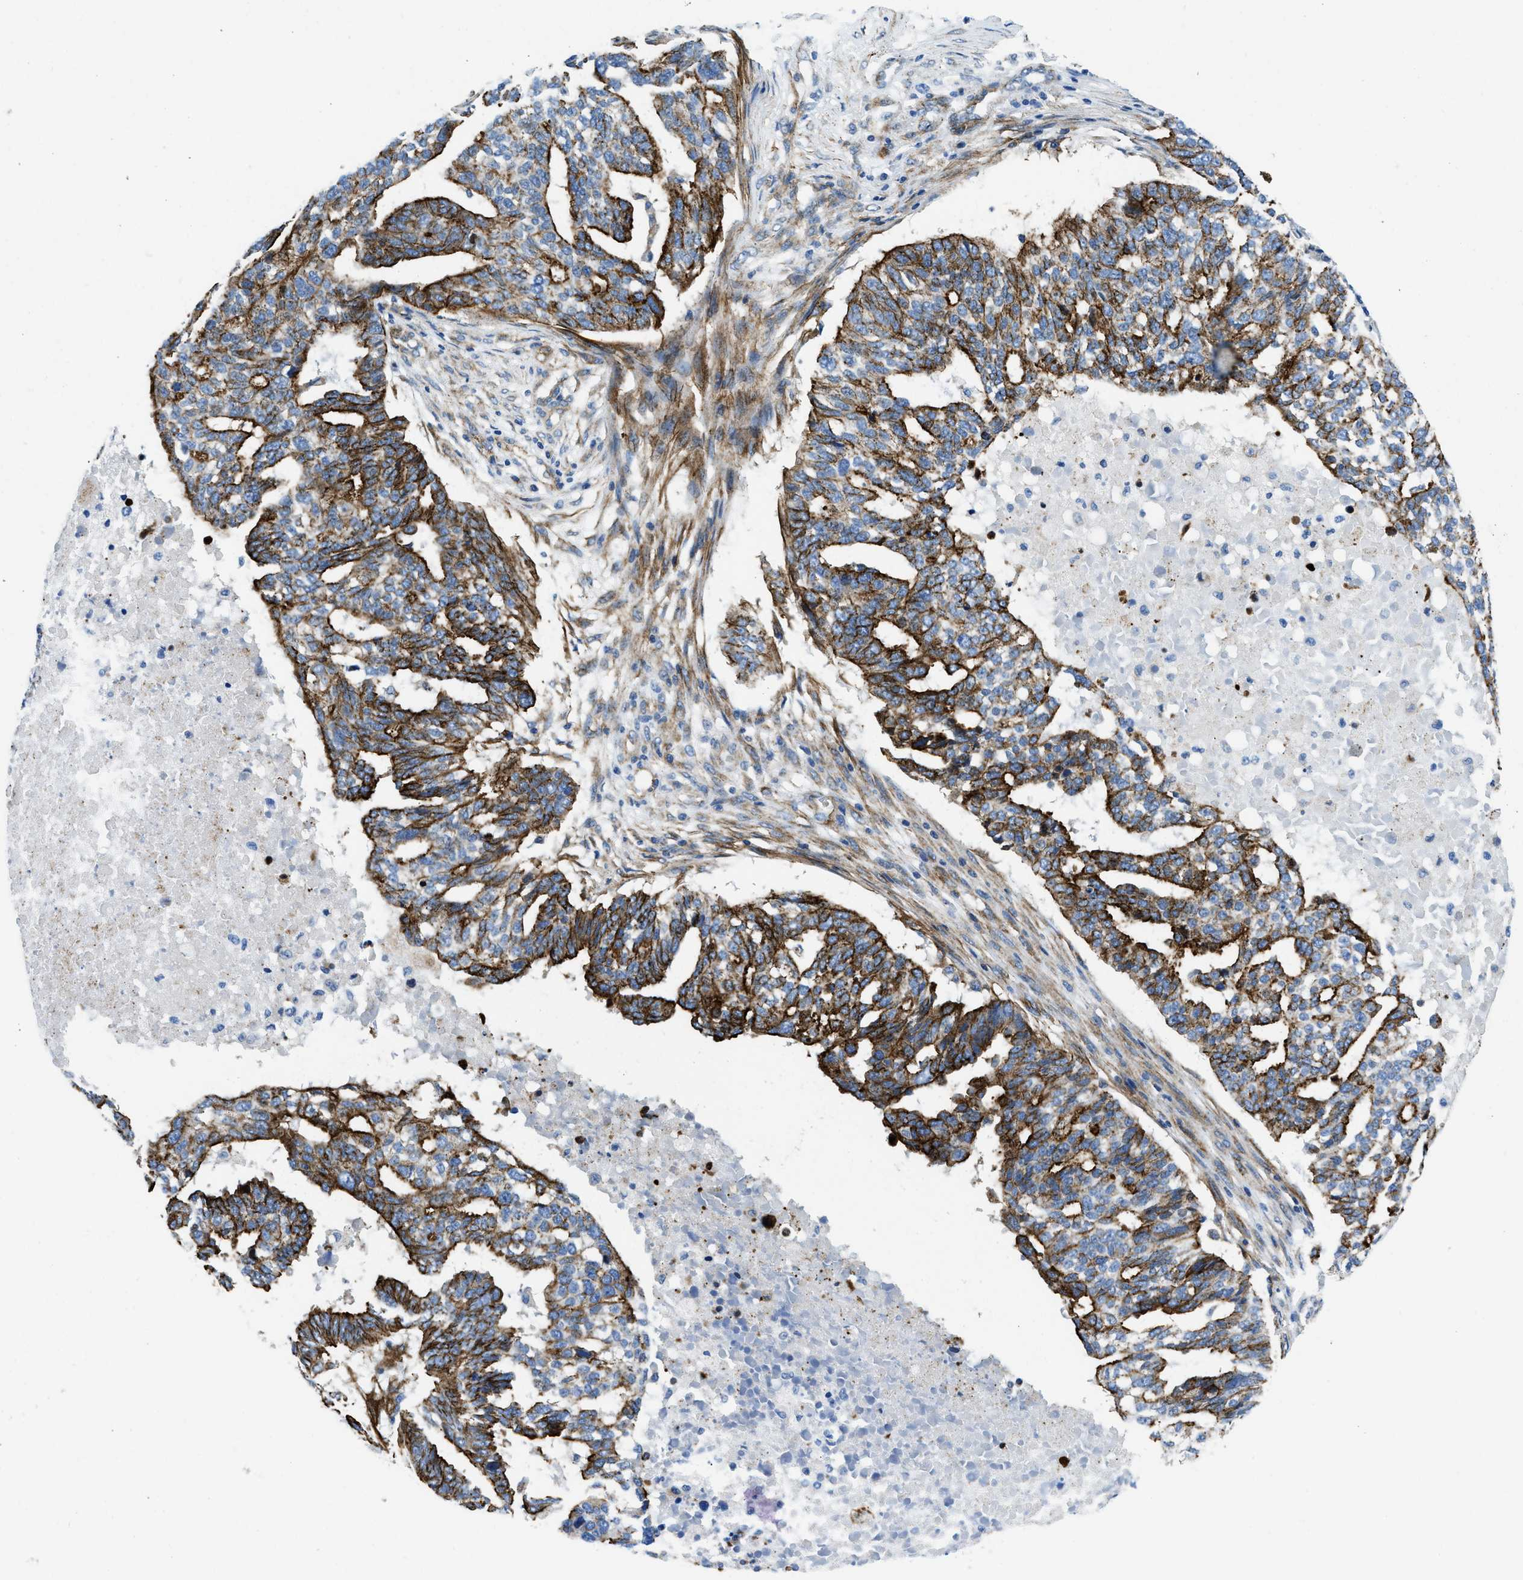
{"staining": {"intensity": "strong", "quantity": ">75%", "location": "cytoplasmic/membranous"}, "tissue": "ovarian cancer", "cell_type": "Tumor cells", "image_type": "cancer", "snomed": [{"axis": "morphology", "description": "Cystadenocarcinoma, serous, NOS"}, {"axis": "topography", "description": "Ovary"}], "caption": "Ovarian cancer (serous cystadenocarcinoma) stained for a protein (brown) reveals strong cytoplasmic/membranous positive positivity in approximately >75% of tumor cells.", "gene": "CUTA", "patient": {"sex": "female", "age": 59}}